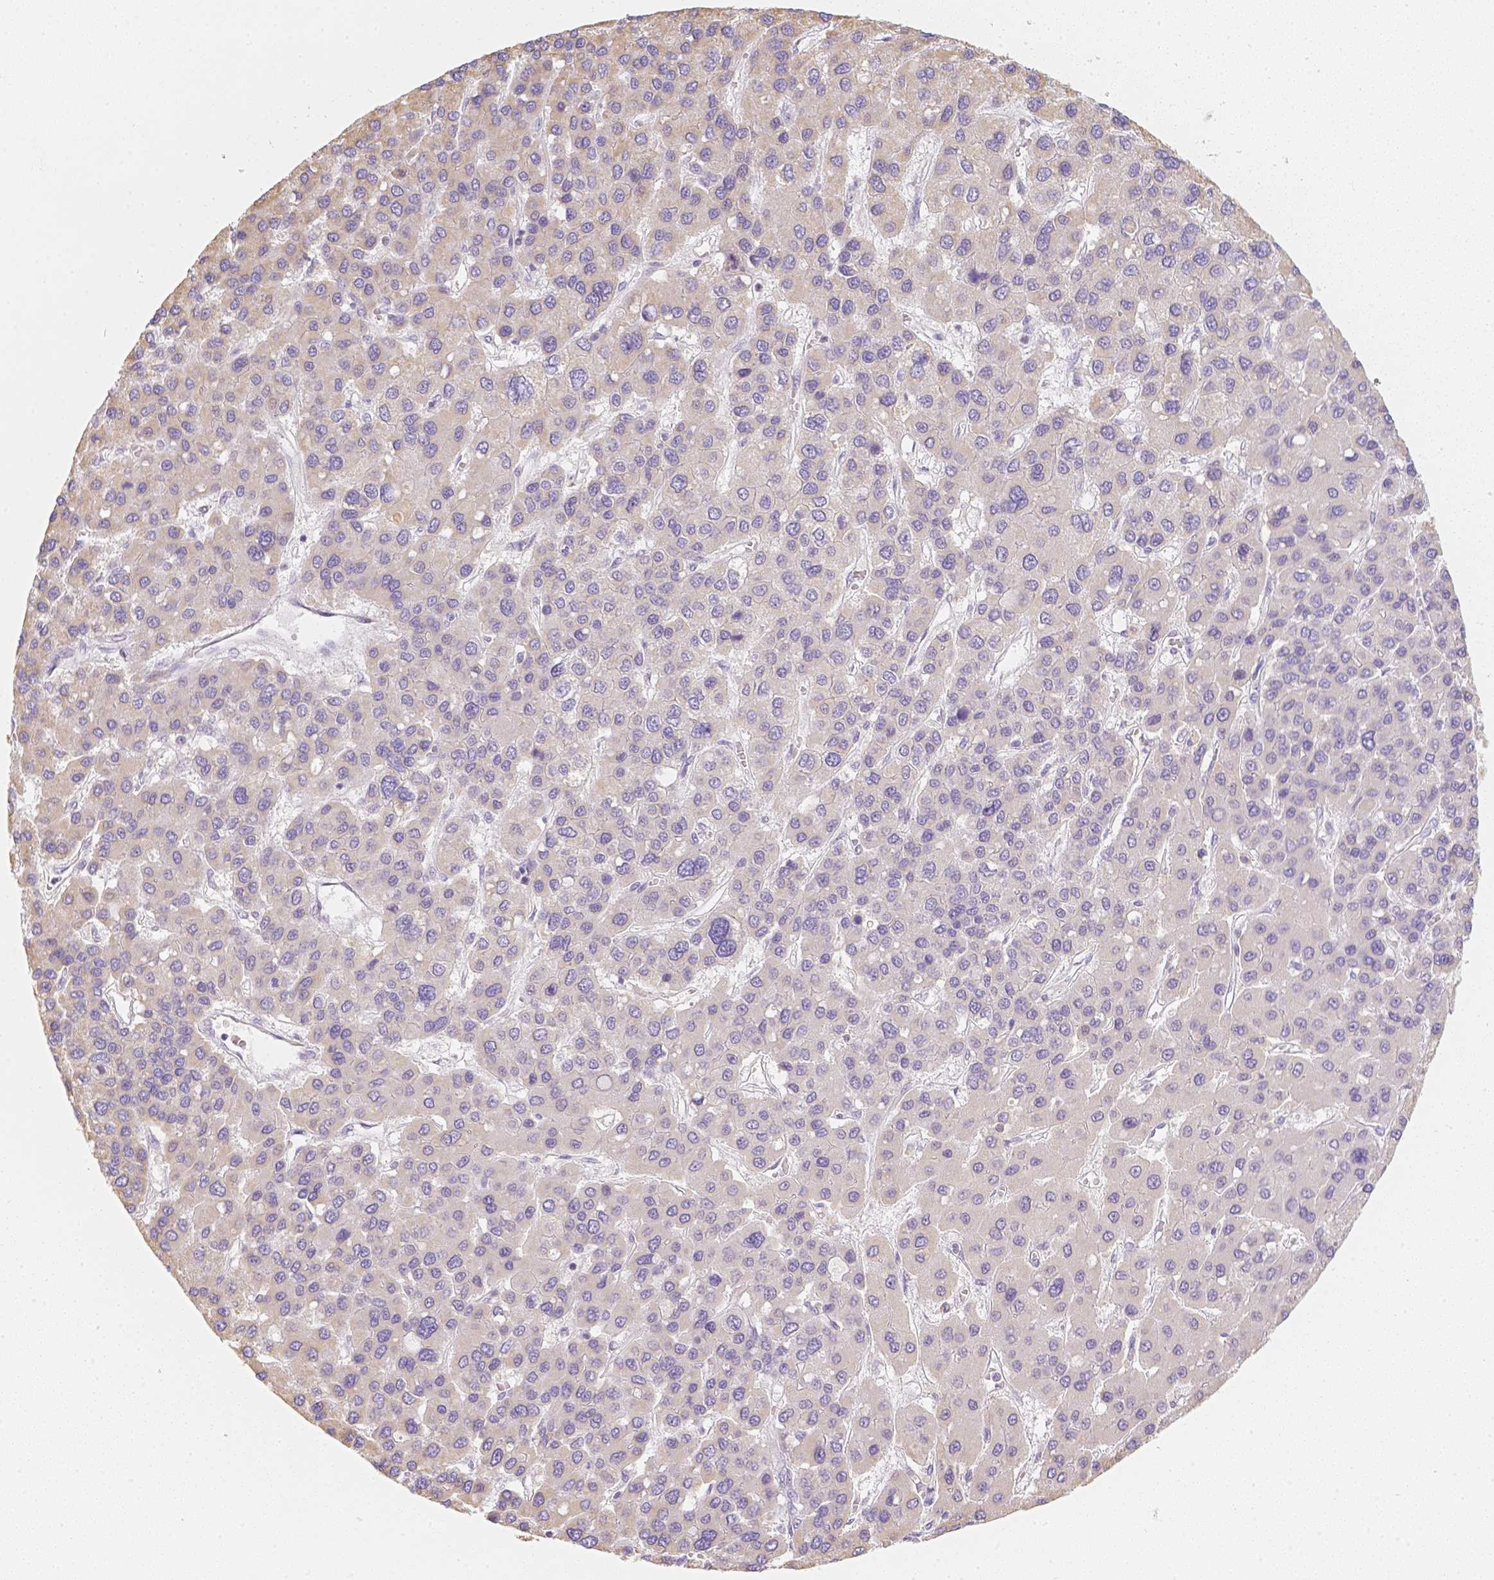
{"staining": {"intensity": "negative", "quantity": "none", "location": "none"}, "tissue": "liver cancer", "cell_type": "Tumor cells", "image_type": "cancer", "snomed": [{"axis": "morphology", "description": "Carcinoma, Hepatocellular, NOS"}, {"axis": "topography", "description": "Liver"}], "caption": "Immunohistochemical staining of human liver cancer demonstrates no significant positivity in tumor cells. The staining is performed using DAB (3,3'-diaminobenzidine) brown chromogen with nuclei counter-stained in using hematoxylin.", "gene": "NVL", "patient": {"sex": "female", "age": 41}}